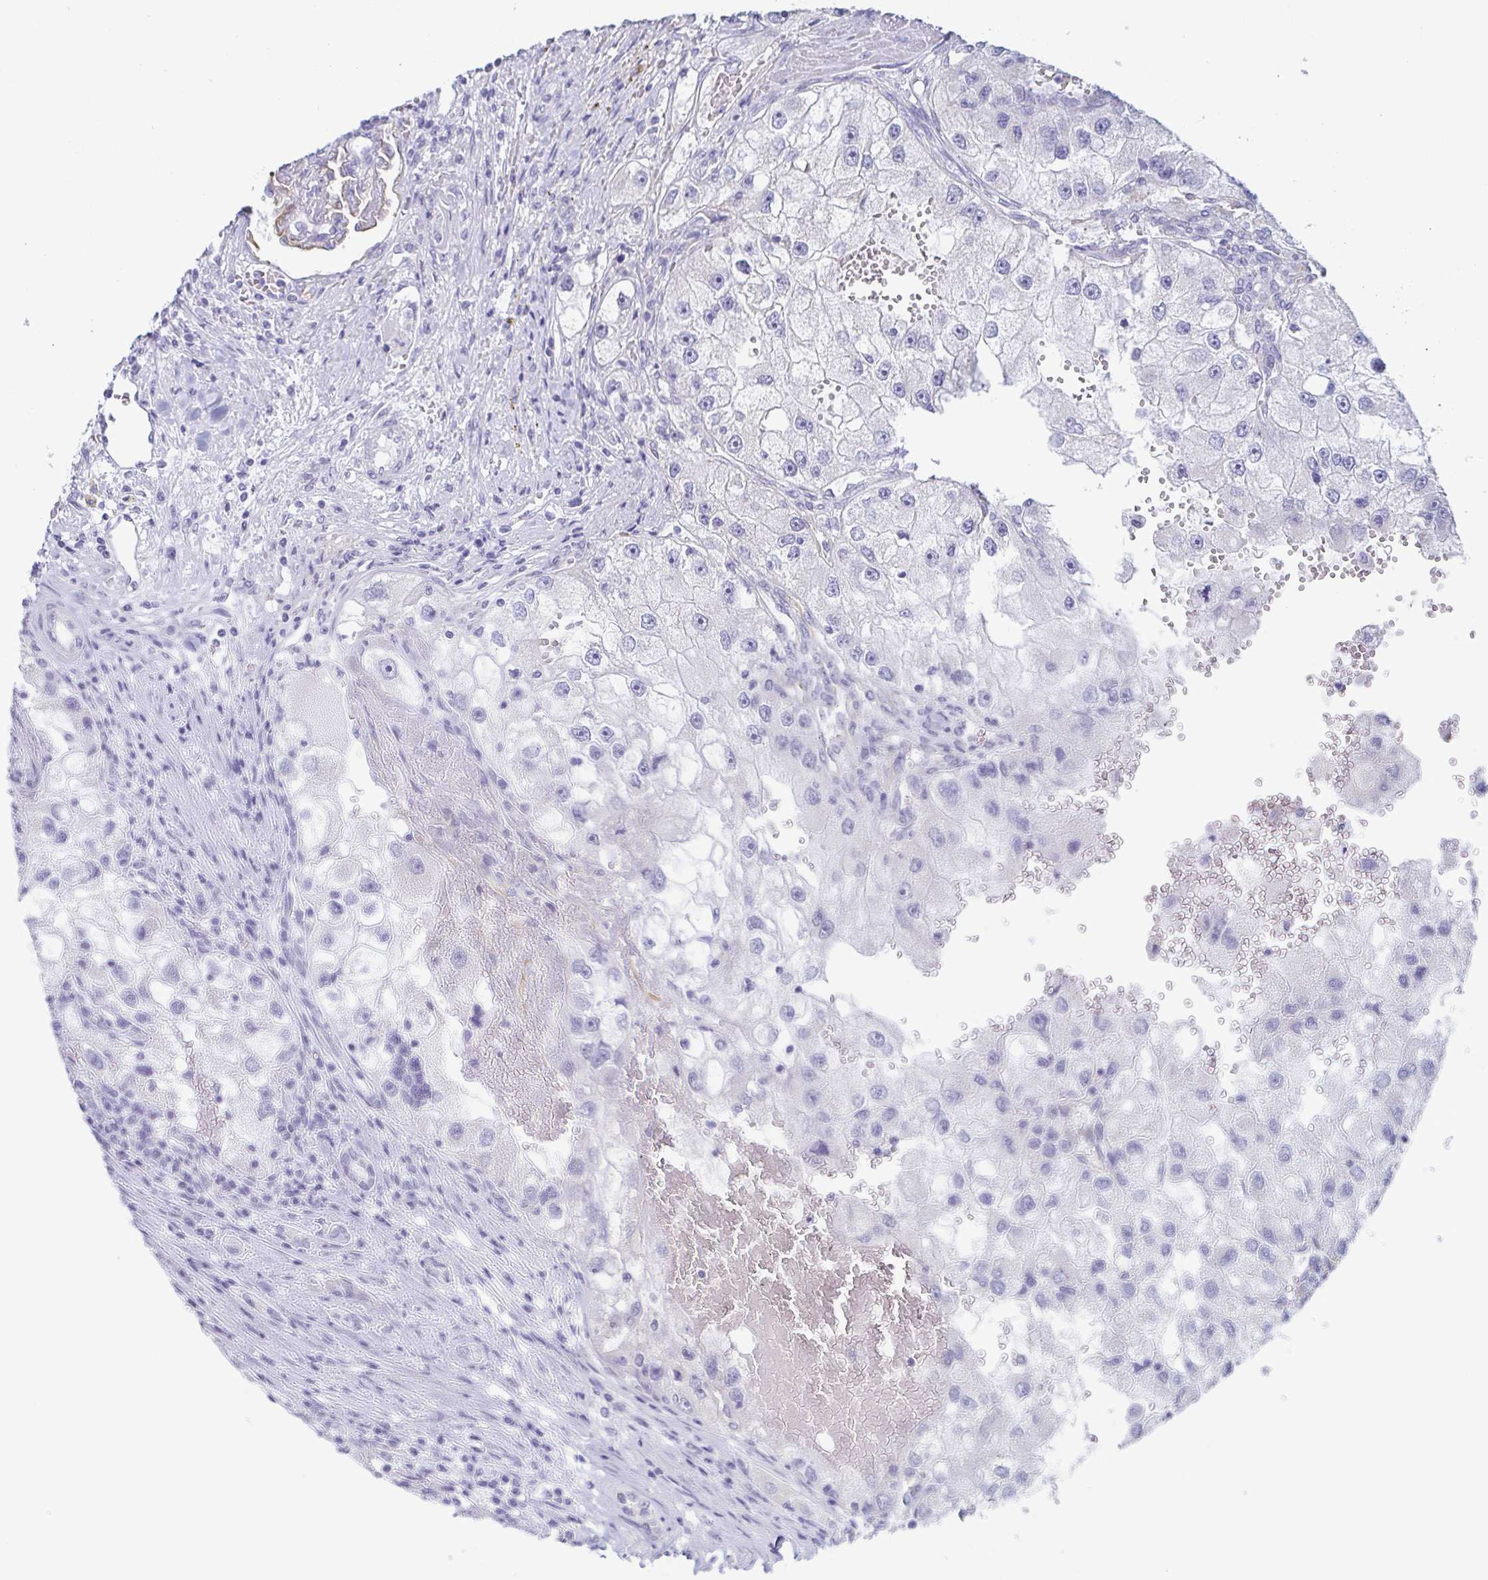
{"staining": {"intensity": "negative", "quantity": "none", "location": "none"}, "tissue": "renal cancer", "cell_type": "Tumor cells", "image_type": "cancer", "snomed": [{"axis": "morphology", "description": "Adenocarcinoma, NOS"}, {"axis": "topography", "description": "Kidney"}], "caption": "Immunohistochemistry (IHC) histopathology image of neoplastic tissue: human renal cancer stained with DAB shows no significant protein expression in tumor cells. (DAB (3,3'-diaminobenzidine) IHC with hematoxylin counter stain).", "gene": "PRR27", "patient": {"sex": "male", "age": 63}}